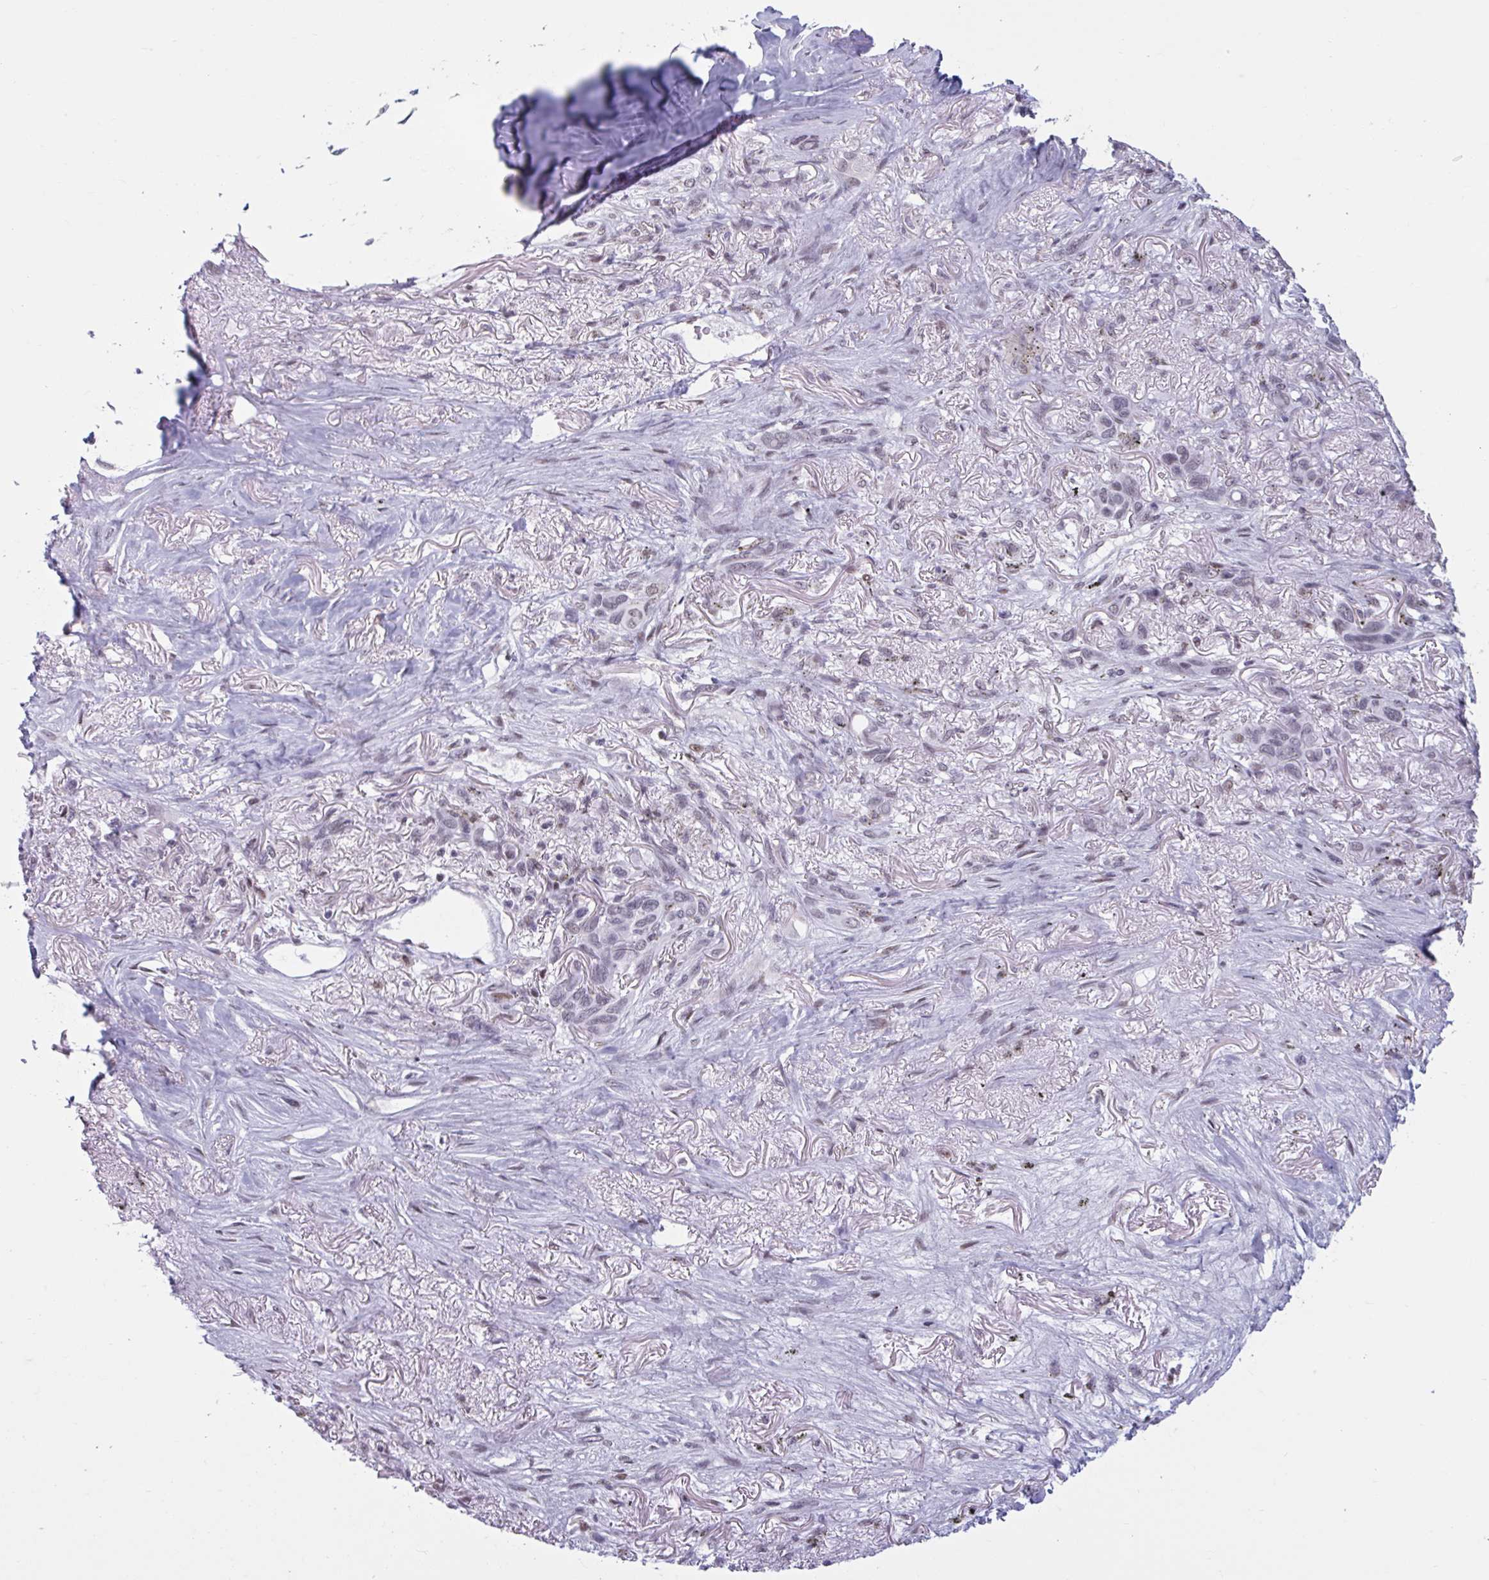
{"staining": {"intensity": "negative", "quantity": "none", "location": "none"}, "tissue": "melanoma", "cell_type": "Tumor cells", "image_type": "cancer", "snomed": [{"axis": "morphology", "description": "Malignant melanoma, Metastatic site"}, {"axis": "topography", "description": "Lung"}], "caption": "Micrograph shows no protein staining in tumor cells of malignant melanoma (metastatic site) tissue. (Stains: DAB (3,3'-diaminobenzidine) immunohistochemistry with hematoxylin counter stain, Microscopy: brightfield microscopy at high magnification).", "gene": "HSD17B6", "patient": {"sex": "male", "age": 48}}